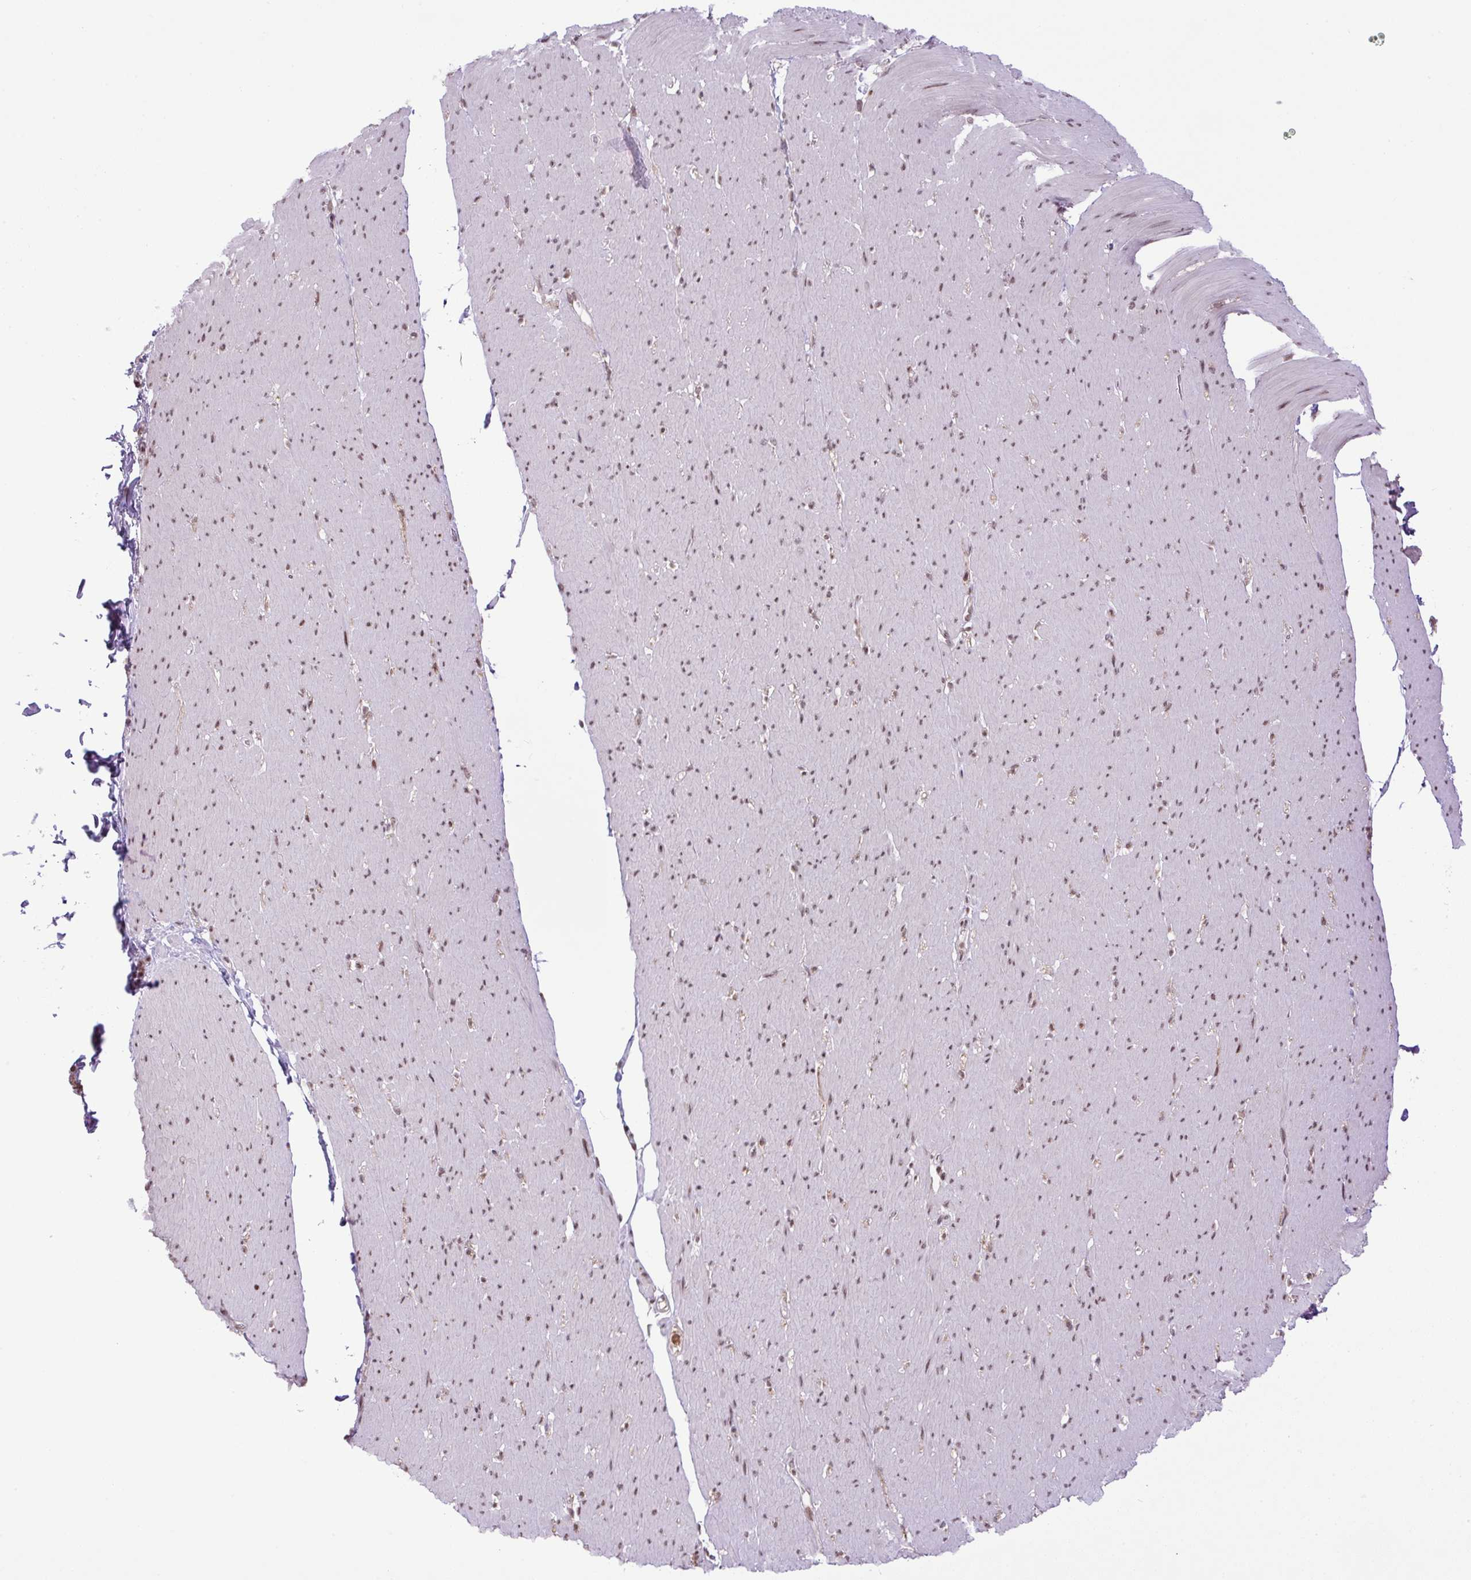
{"staining": {"intensity": "moderate", "quantity": "25%-75%", "location": "nuclear"}, "tissue": "smooth muscle", "cell_type": "Smooth muscle cells", "image_type": "normal", "snomed": [{"axis": "morphology", "description": "Normal tissue, NOS"}, {"axis": "topography", "description": "Smooth muscle"}, {"axis": "topography", "description": "Rectum"}], "caption": "Protein expression analysis of normal smooth muscle reveals moderate nuclear positivity in about 25%-75% of smooth muscle cells. Using DAB (3,3'-diaminobenzidine) (brown) and hematoxylin (blue) stains, captured at high magnification using brightfield microscopy.", "gene": "SGTA", "patient": {"sex": "male", "age": 53}}